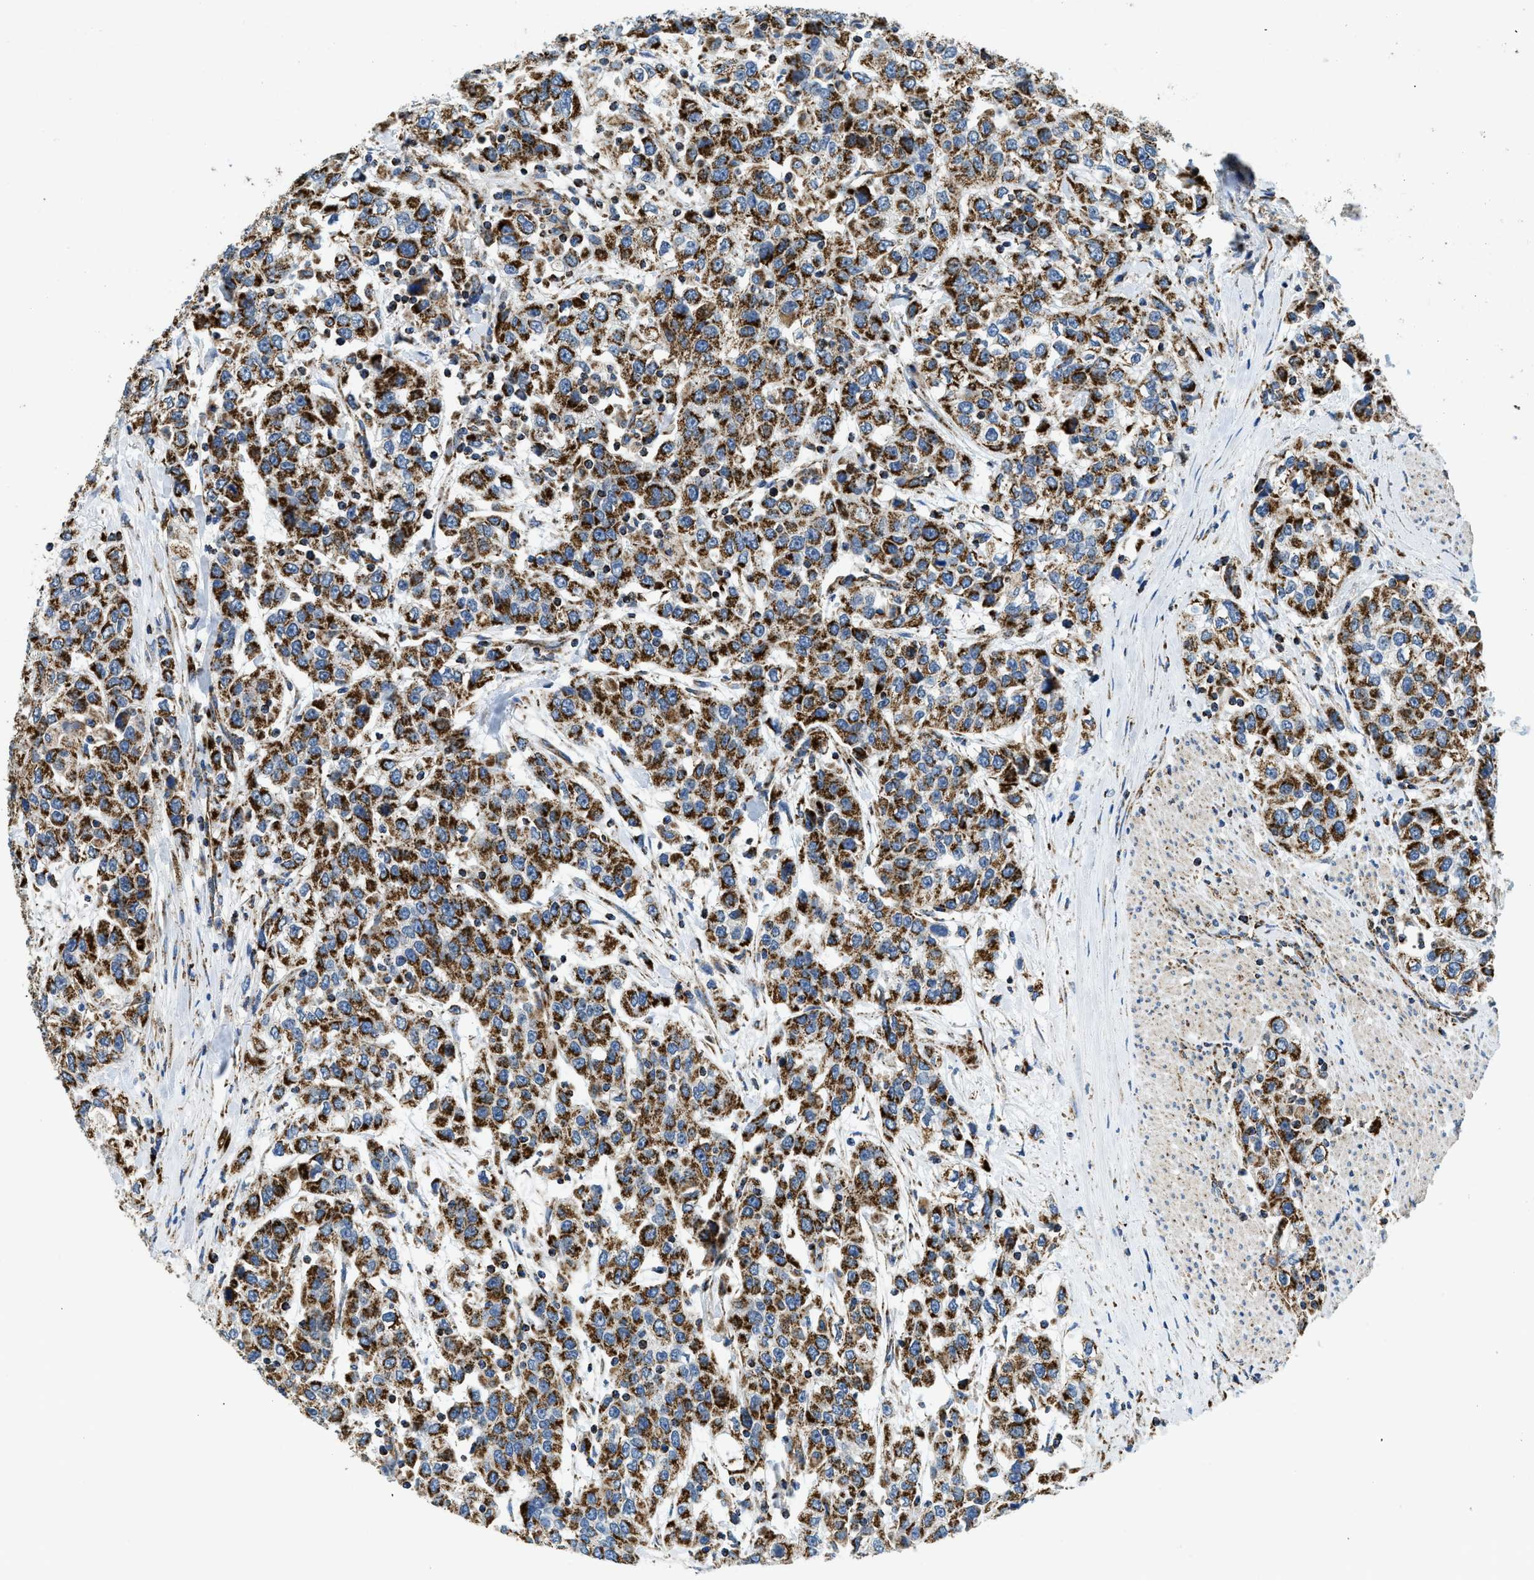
{"staining": {"intensity": "strong", "quantity": ">75%", "location": "cytoplasmic/membranous"}, "tissue": "urothelial cancer", "cell_type": "Tumor cells", "image_type": "cancer", "snomed": [{"axis": "morphology", "description": "Urothelial carcinoma, High grade"}, {"axis": "topography", "description": "Urinary bladder"}], "caption": "Immunohistochemical staining of human urothelial cancer shows high levels of strong cytoplasmic/membranous protein expression in about >75% of tumor cells.", "gene": "STK33", "patient": {"sex": "female", "age": 80}}